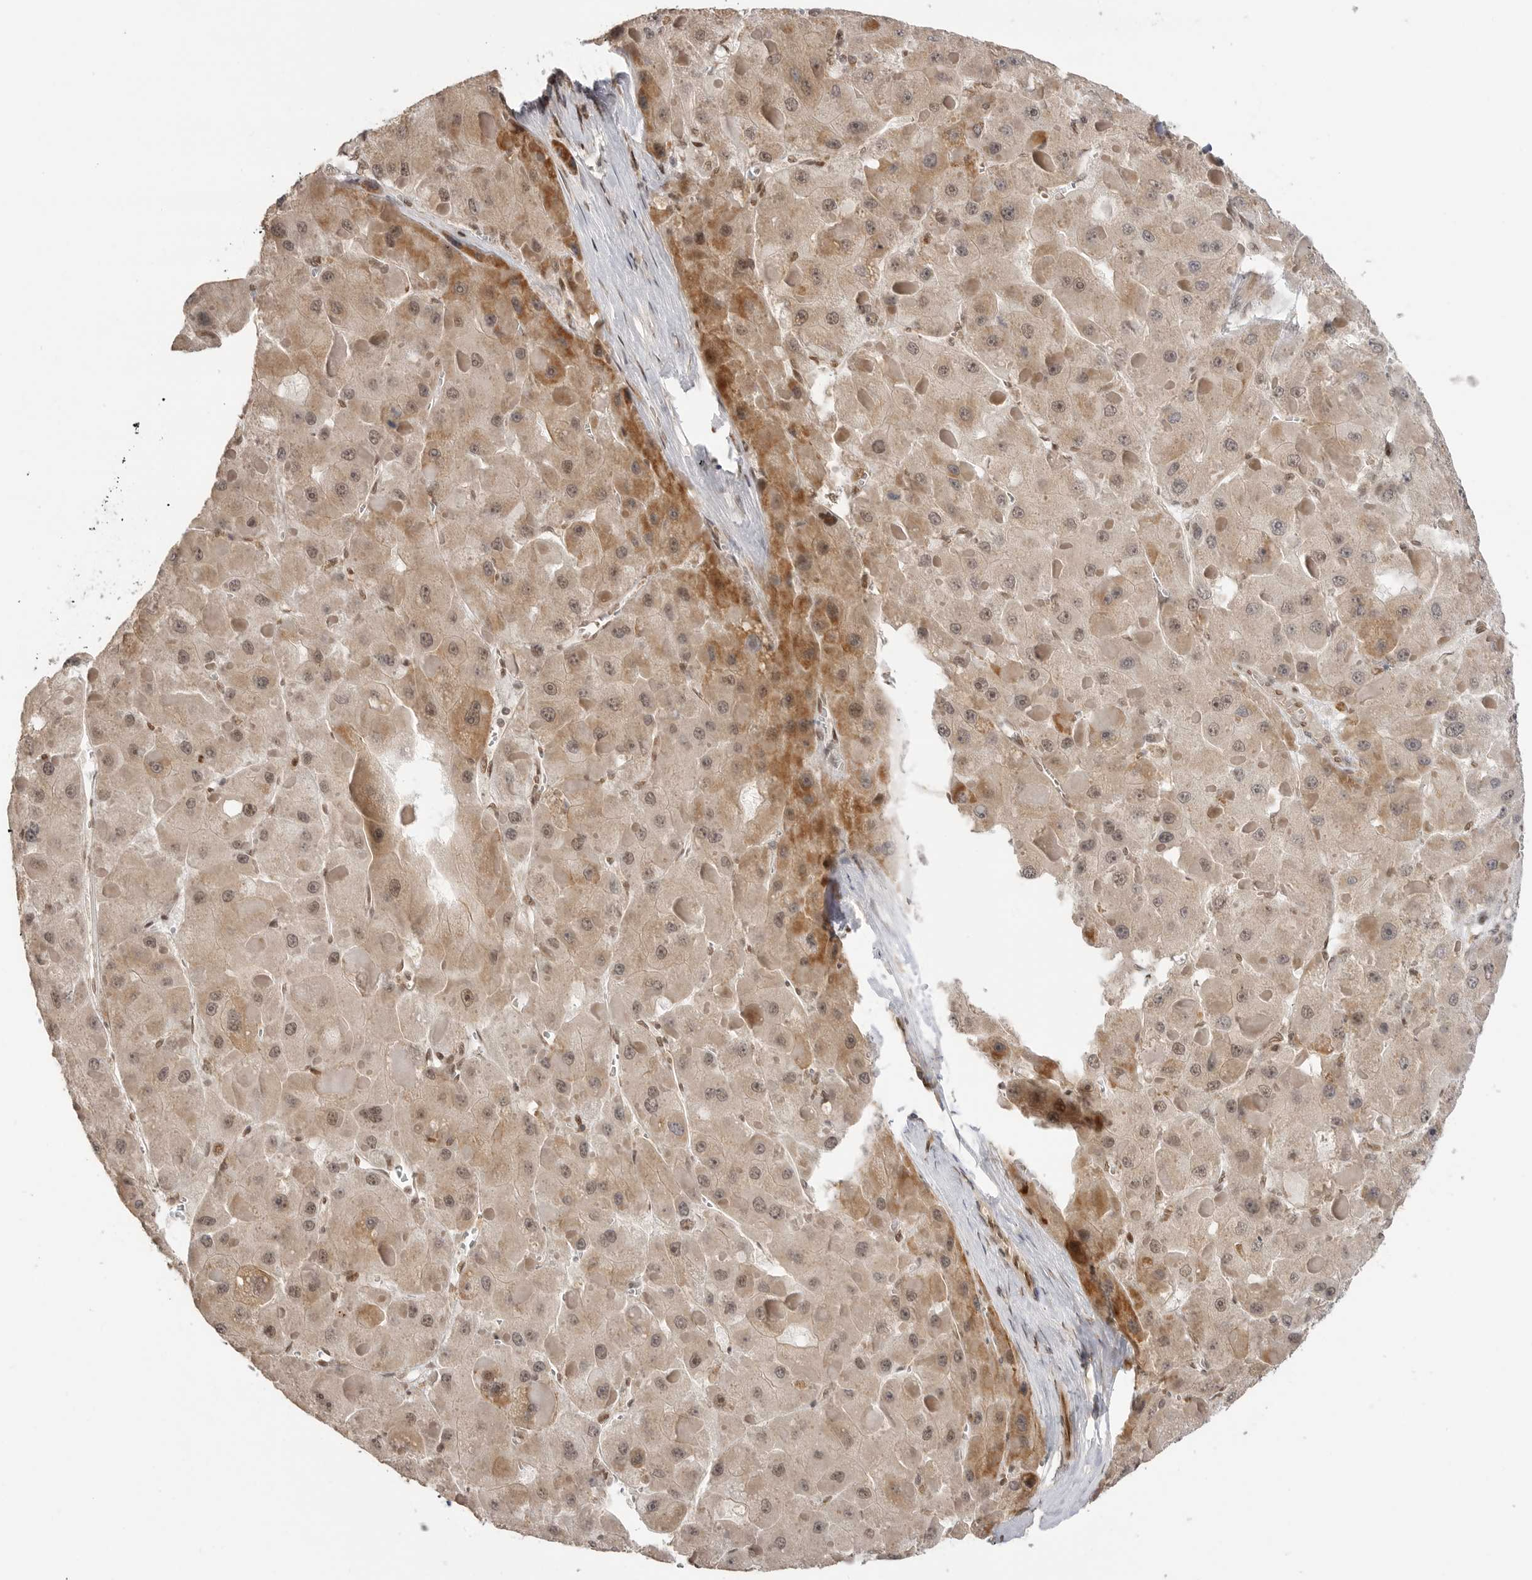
{"staining": {"intensity": "moderate", "quantity": ">75%", "location": "cytoplasmic/membranous,nuclear"}, "tissue": "liver cancer", "cell_type": "Tumor cells", "image_type": "cancer", "snomed": [{"axis": "morphology", "description": "Carcinoma, Hepatocellular, NOS"}, {"axis": "topography", "description": "Liver"}], "caption": "Immunohistochemical staining of liver cancer reveals medium levels of moderate cytoplasmic/membranous and nuclear protein staining in about >75% of tumor cells.", "gene": "ALKAL1", "patient": {"sex": "female", "age": 73}}